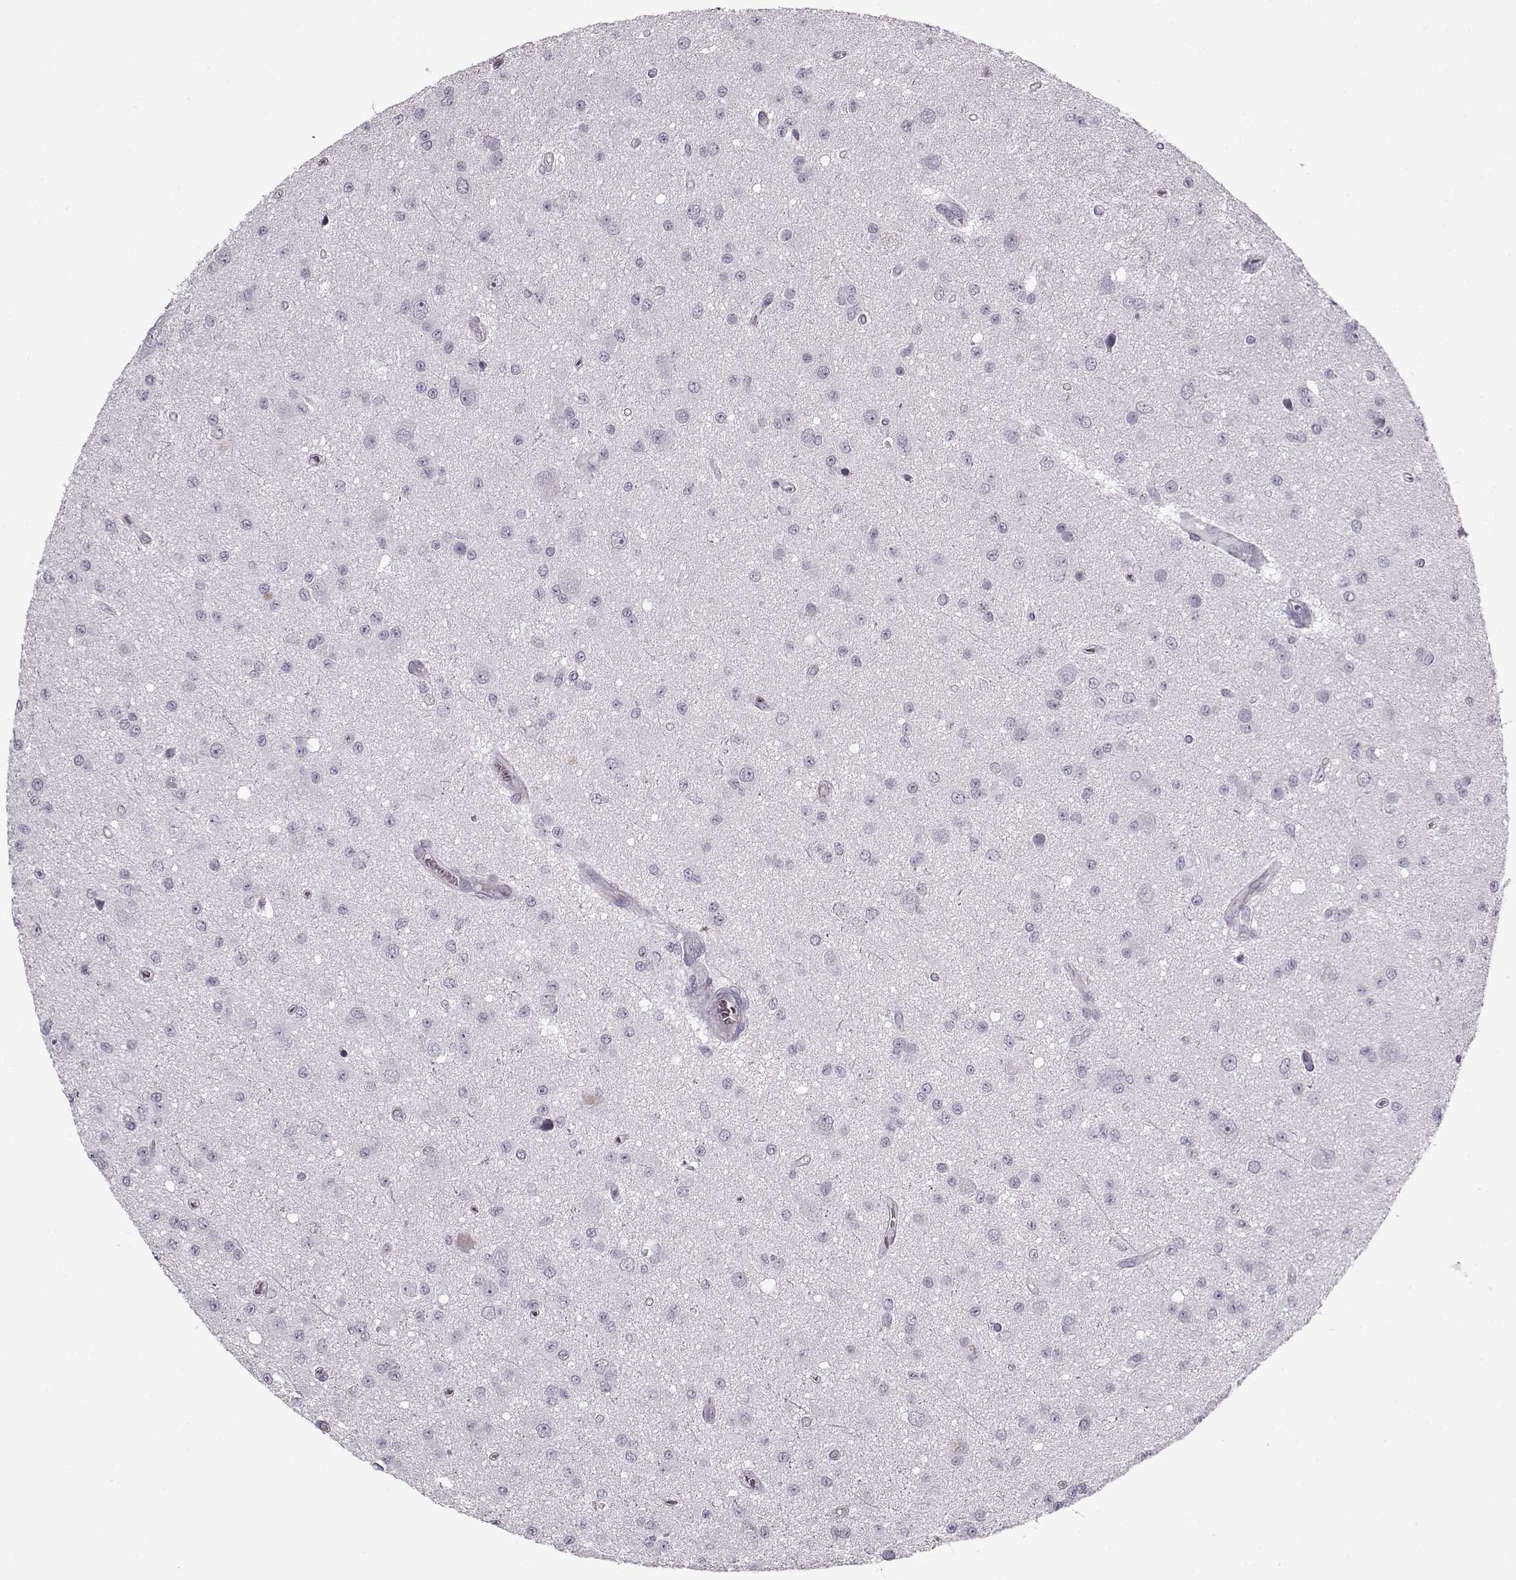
{"staining": {"intensity": "negative", "quantity": "none", "location": "none"}, "tissue": "glioma", "cell_type": "Tumor cells", "image_type": "cancer", "snomed": [{"axis": "morphology", "description": "Glioma, malignant, Low grade"}, {"axis": "topography", "description": "Brain"}], "caption": "Human malignant glioma (low-grade) stained for a protein using immunohistochemistry (IHC) displays no staining in tumor cells.", "gene": "PNMT", "patient": {"sex": "female", "age": 45}}